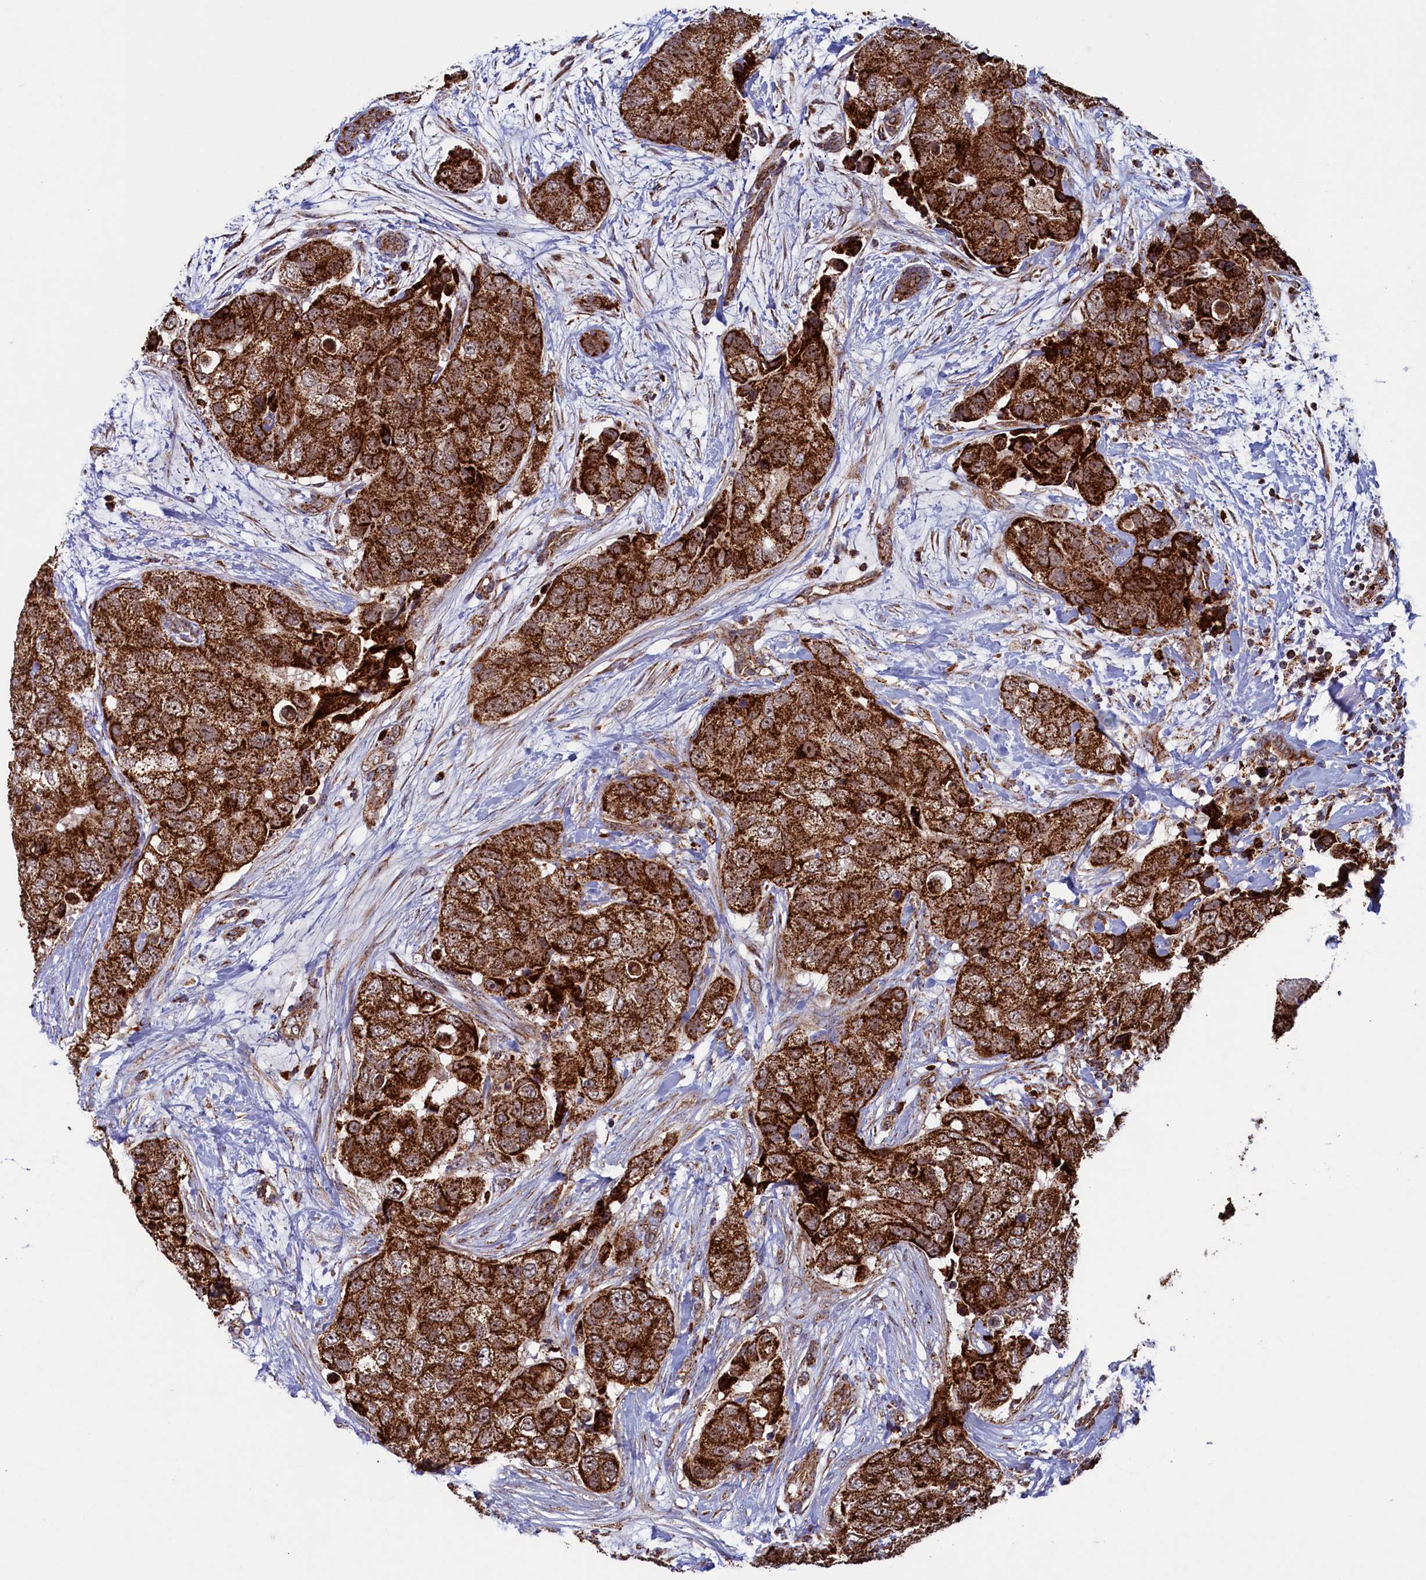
{"staining": {"intensity": "strong", "quantity": ">75%", "location": "cytoplasmic/membranous,nuclear"}, "tissue": "breast cancer", "cell_type": "Tumor cells", "image_type": "cancer", "snomed": [{"axis": "morphology", "description": "Duct carcinoma"}, {"axis": "topography", "description": "Breast"}], "caption": "Immunohistochemical staining of breast cancer demonstrates high levels of strong cytoplasmic/membranous and nuclear expression in approximately >75% of tumor cells.", "gene": "UBE3B", "patient": {"sex": "female", "age": 62}}